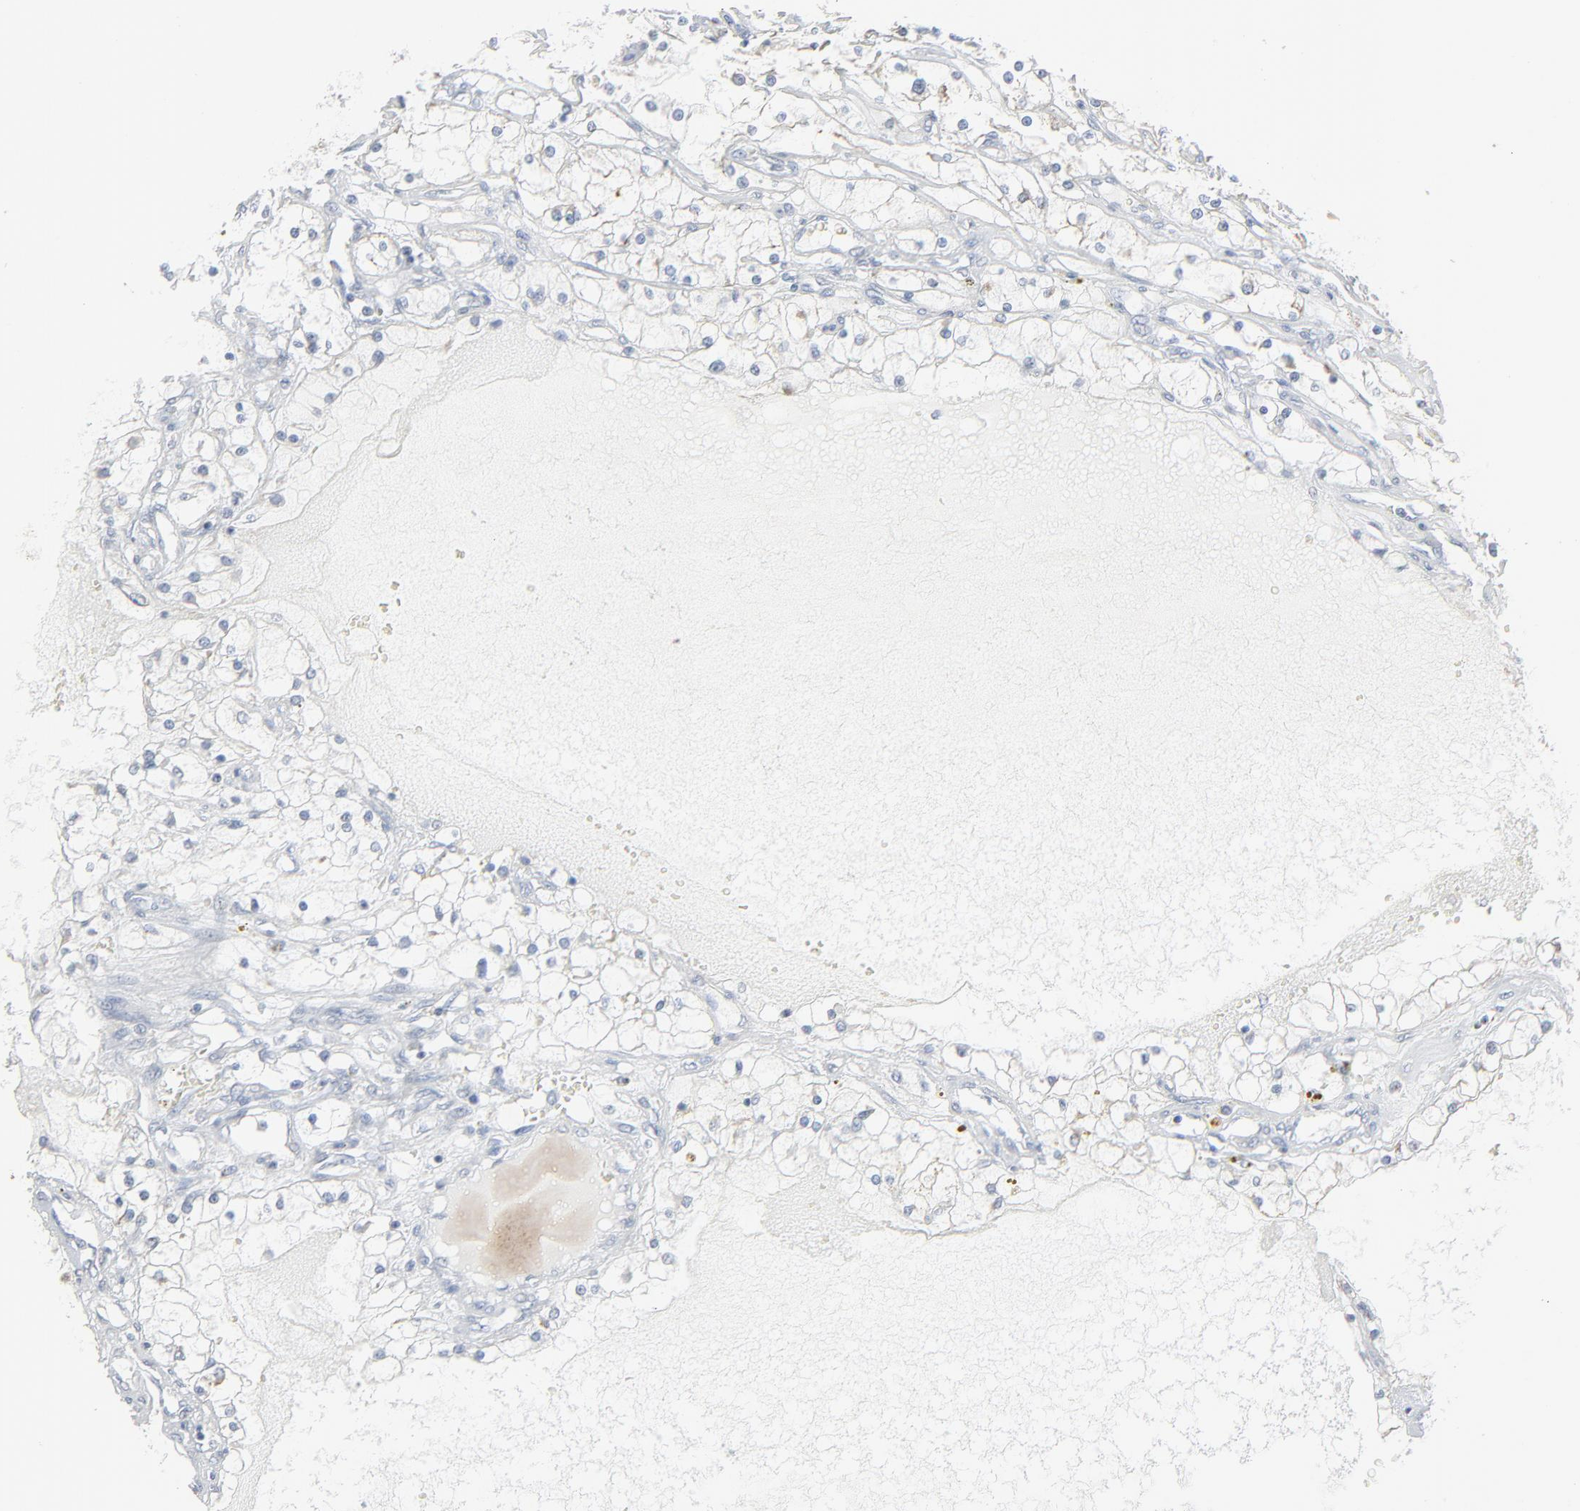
{"staining": {"intensity": "negative", "quantity": "none", "location": "none"}, "tissue": "renal cancer", "cell_type": "Tumor cells", "image_type": "cancer", "snomed": [{"axis": "morphology", "description": "Adenocarcinoma, NOS"}, {"axis": "topography", "description": "Kidney"}], "caption": "IHC photomicrograph of adenocarcinoma (renal) stained for a protein (brown), which exhibits no expression in tumor cells.", "gene": "PHGDH", "patient": {"sex": "male", "age": 61}}